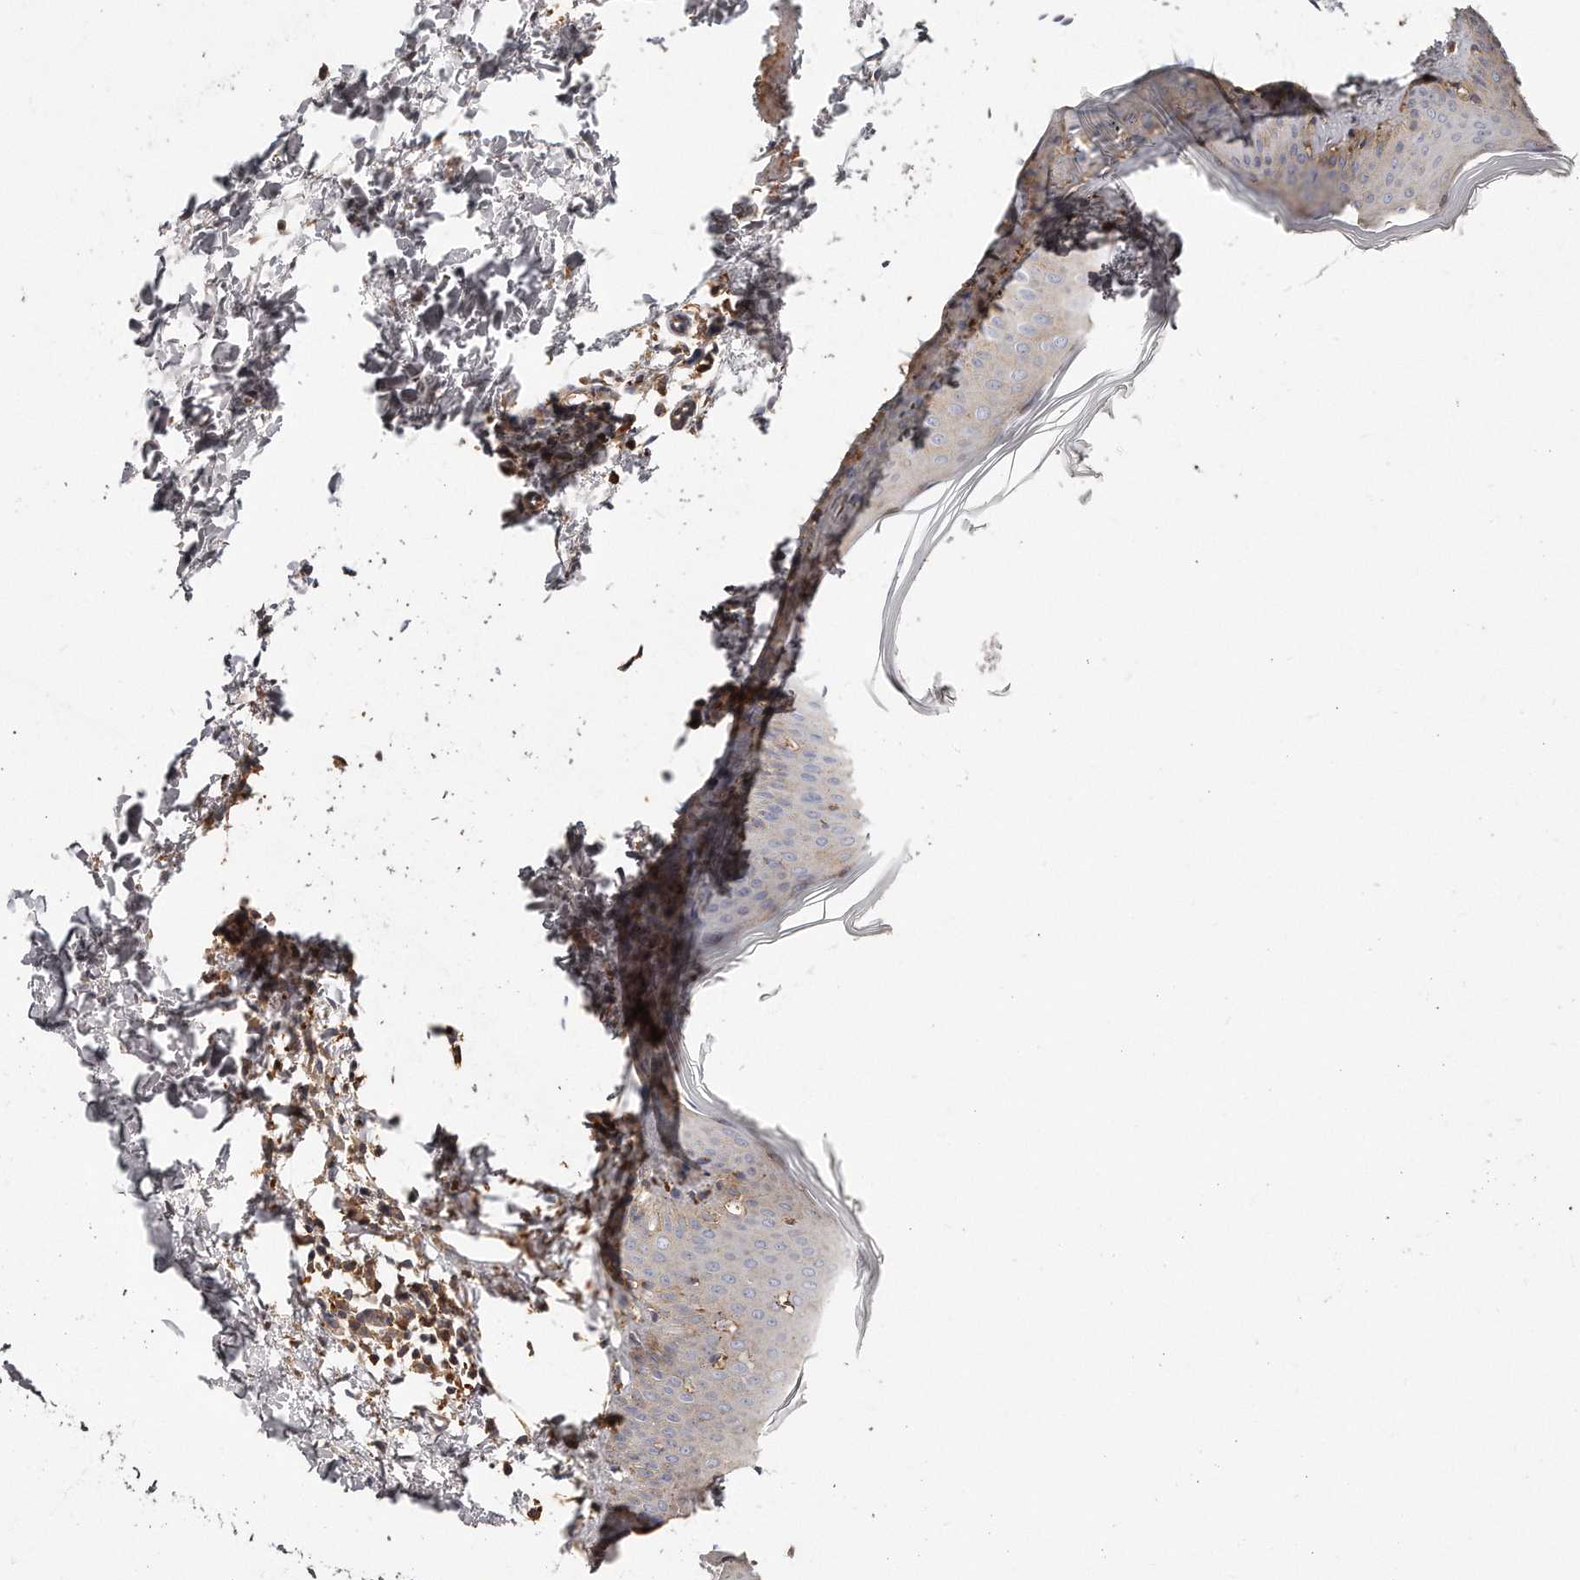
{"staining": {"intensity": "moderate", "quantity": ">75%", "location": "cytoplasmic/membranous"}, "tissue": "skin", "cell_type": "Fibroblasts", "image_type": "normal", "snomed": [{"axis": "morphology", "description": "Normal tissue, NOS"}, {"axis": "topography", "description": "Skin"}], "caption": "DAB (3,3'-diaminobenzidine) immunohistochemical staining of benign skin reveals moderate cytoplasmic/membranous protein positivity in about >75% of fibroblasts.", "gene": "CAP1", "patient": {"sex": "female", "age": 27}}